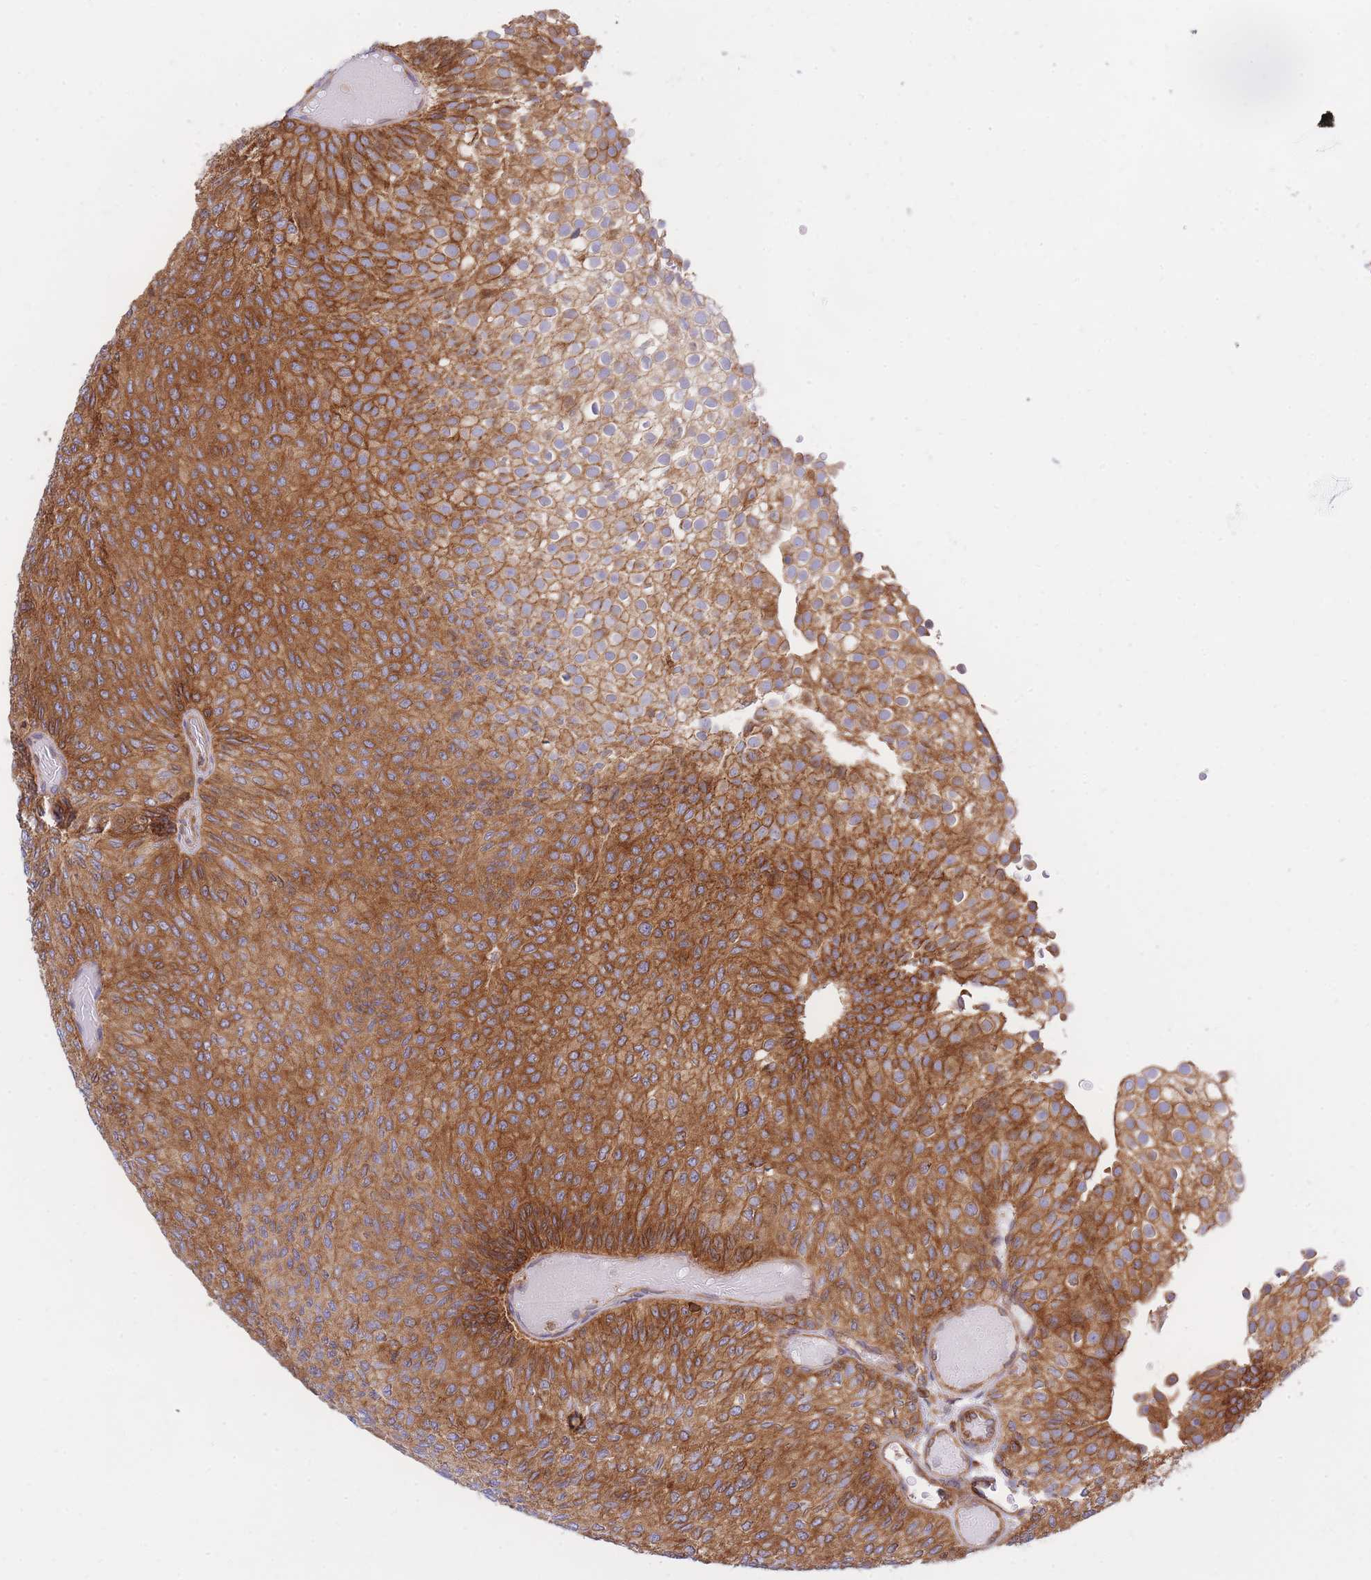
{"staining": {"intensity": "strong", "quantity": ">75%", "location": "cytoplasmic/membranous"}, "tissue": "urothelial cancer", "cell_type": "Tumor cells", "image_type": "cancer", "snomed": [{"axis": "morphology", "description": "Urothelial carcinoma, Low grade"}, {"axis": "topography", "description": "Urinary bladder"}], "caption": "Immunohistochemical staining of human urothelial cancer exhibits high levels of strong cytoplasmic/membranous protein staining in about >75% of tumor cells. The protein of interest is shown in brown color, while the nuclei are stained blue.", "gene": "REM1", "patient": {"sex": "male", "age": 78}}